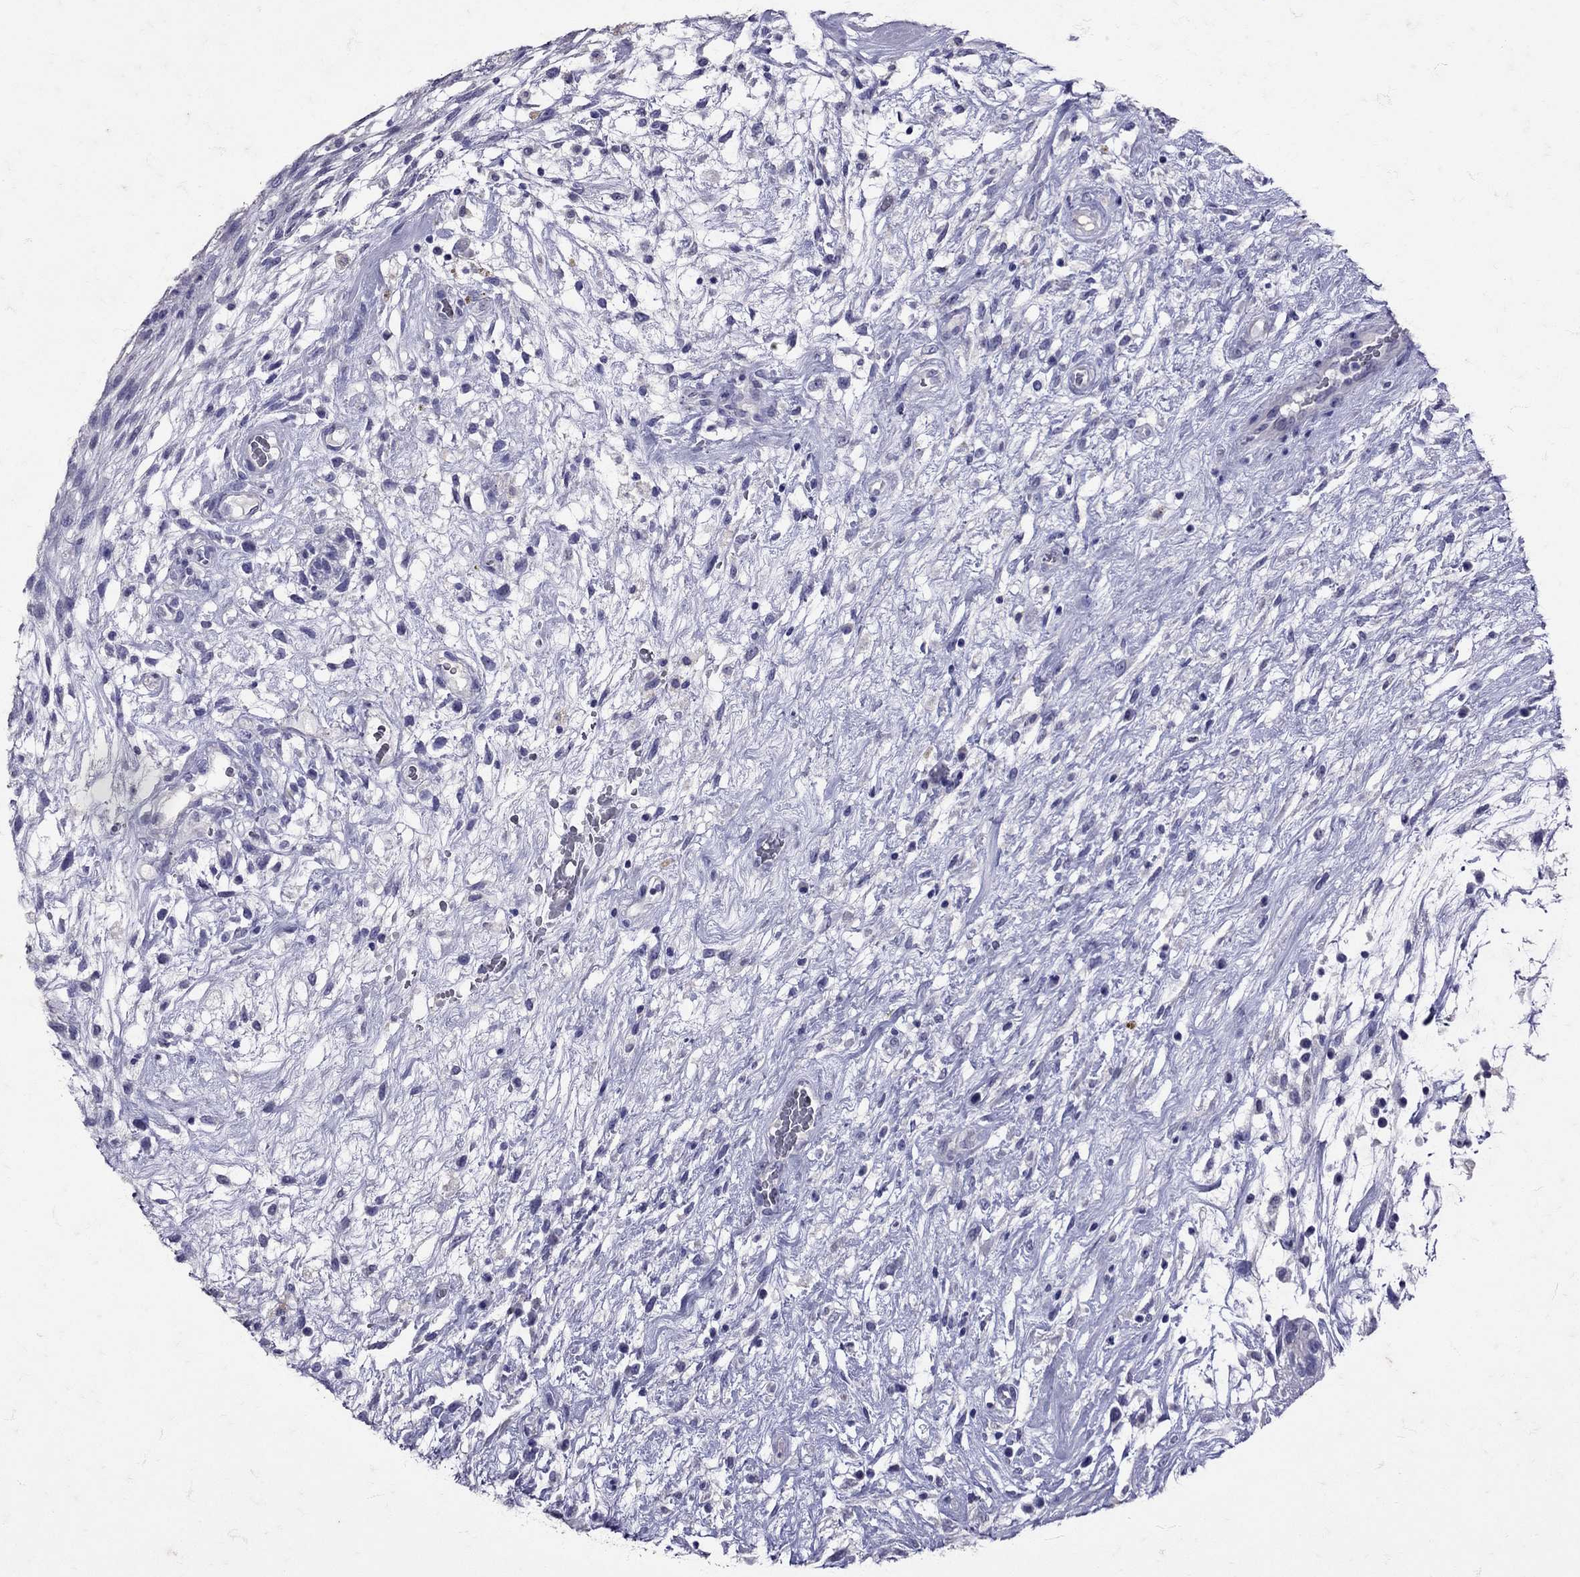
{"staining": {"intensity": "negative", "quantity": "none", "location": "none"}, "tissue": "testis cancer", "cell_type": "Tumor cells", "image_type": "cancer", "snomed": [{"axis": "morphology", "description": "Normal tissue, NOS"}, {"axis": "morphology", "description": "Carcinoma, Embryonal, NOS"}, {"axis": "topography", "description": "Testis"}], "caption": "Immunohistochemistry of human testis cancer demonstrates no staining in tumor cells.", "gene": "SST", "patient": {"sex": "male", "age": 32}}